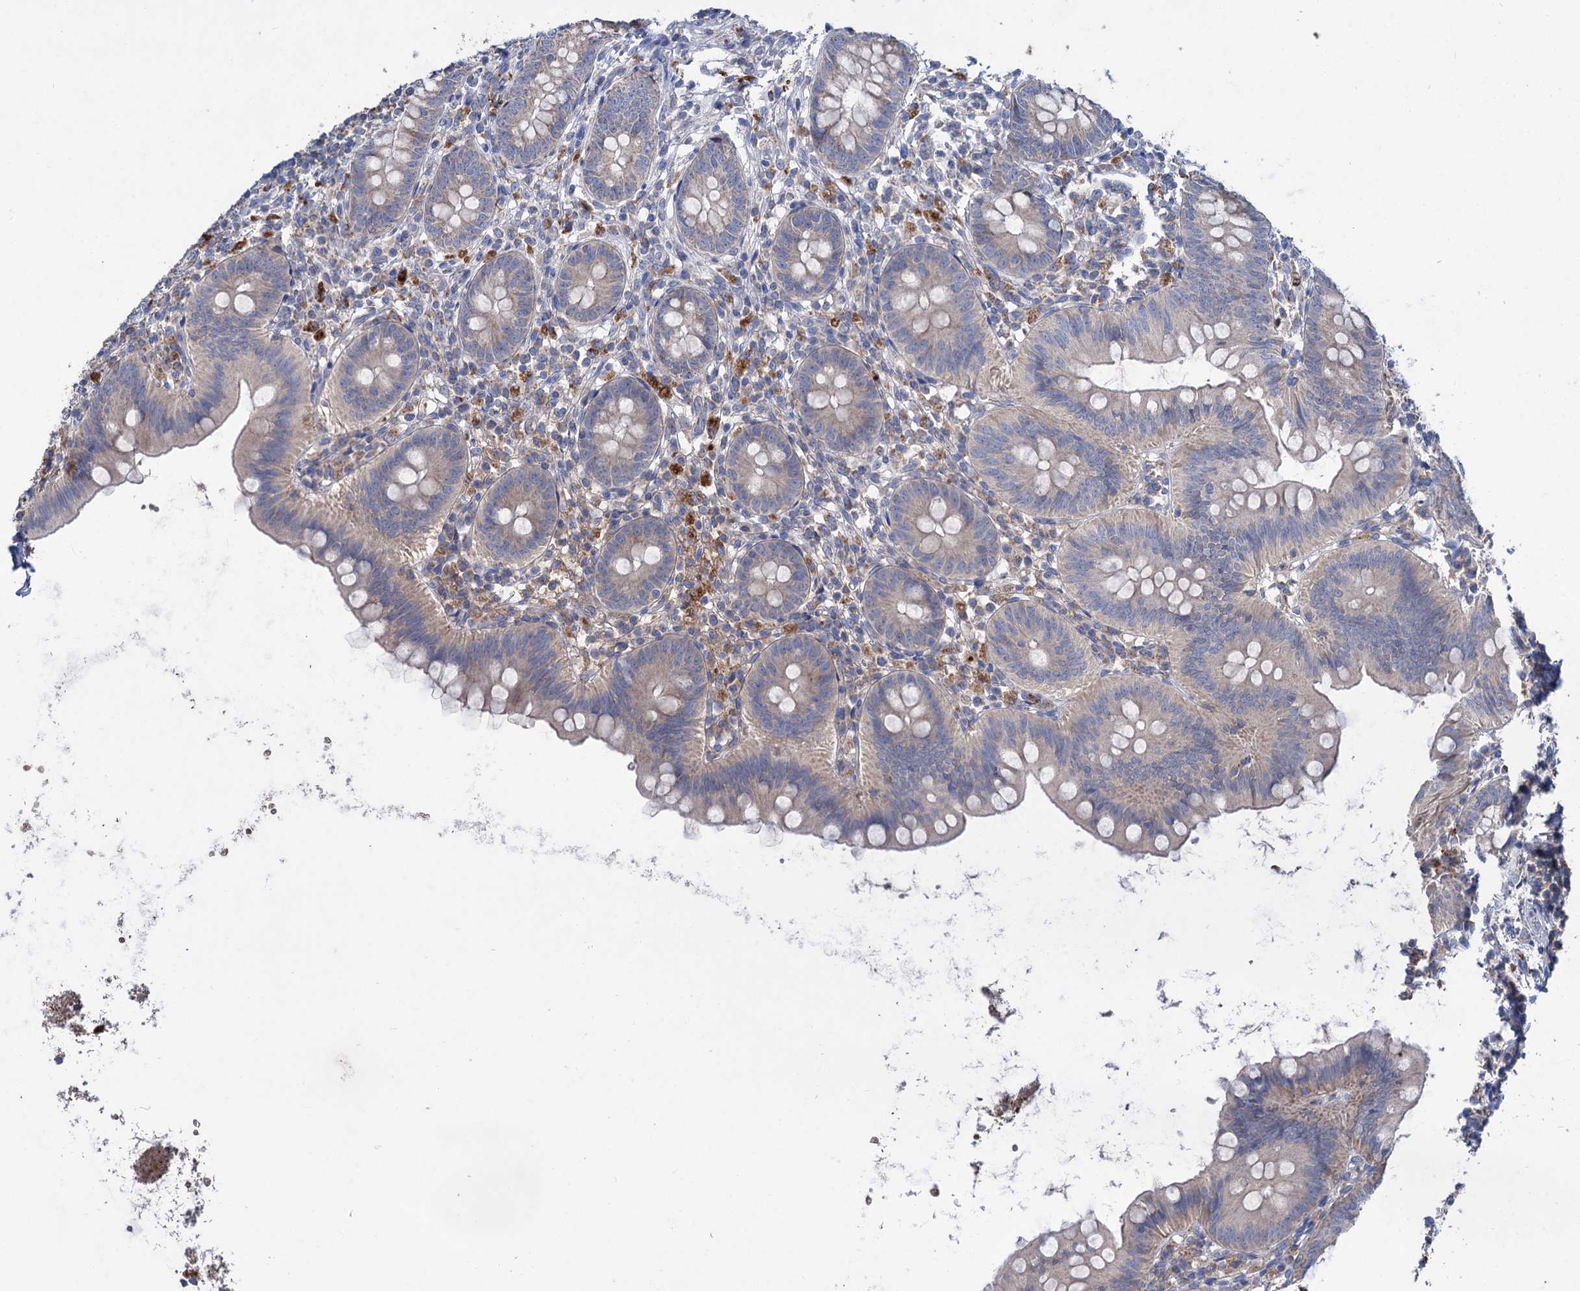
{"staining": {"intensity": "weak", "quantity": "<25%", "location": "cytoplasmic/membranous"}, "tissue": "appendix", "cell_type": "Glandular cells", "image_type": "normal", "snomed": [{"axis": "morphology", "description": "Normal tissue, NOS"}, {"axis": "topography", "description": "Appendix"}], "caption": "Immunohistochemical staining of benign appendix reveals no significant expression in glandular cells.", "gene": "CLPB", "patient": {"sex": "female", "age": 62}}